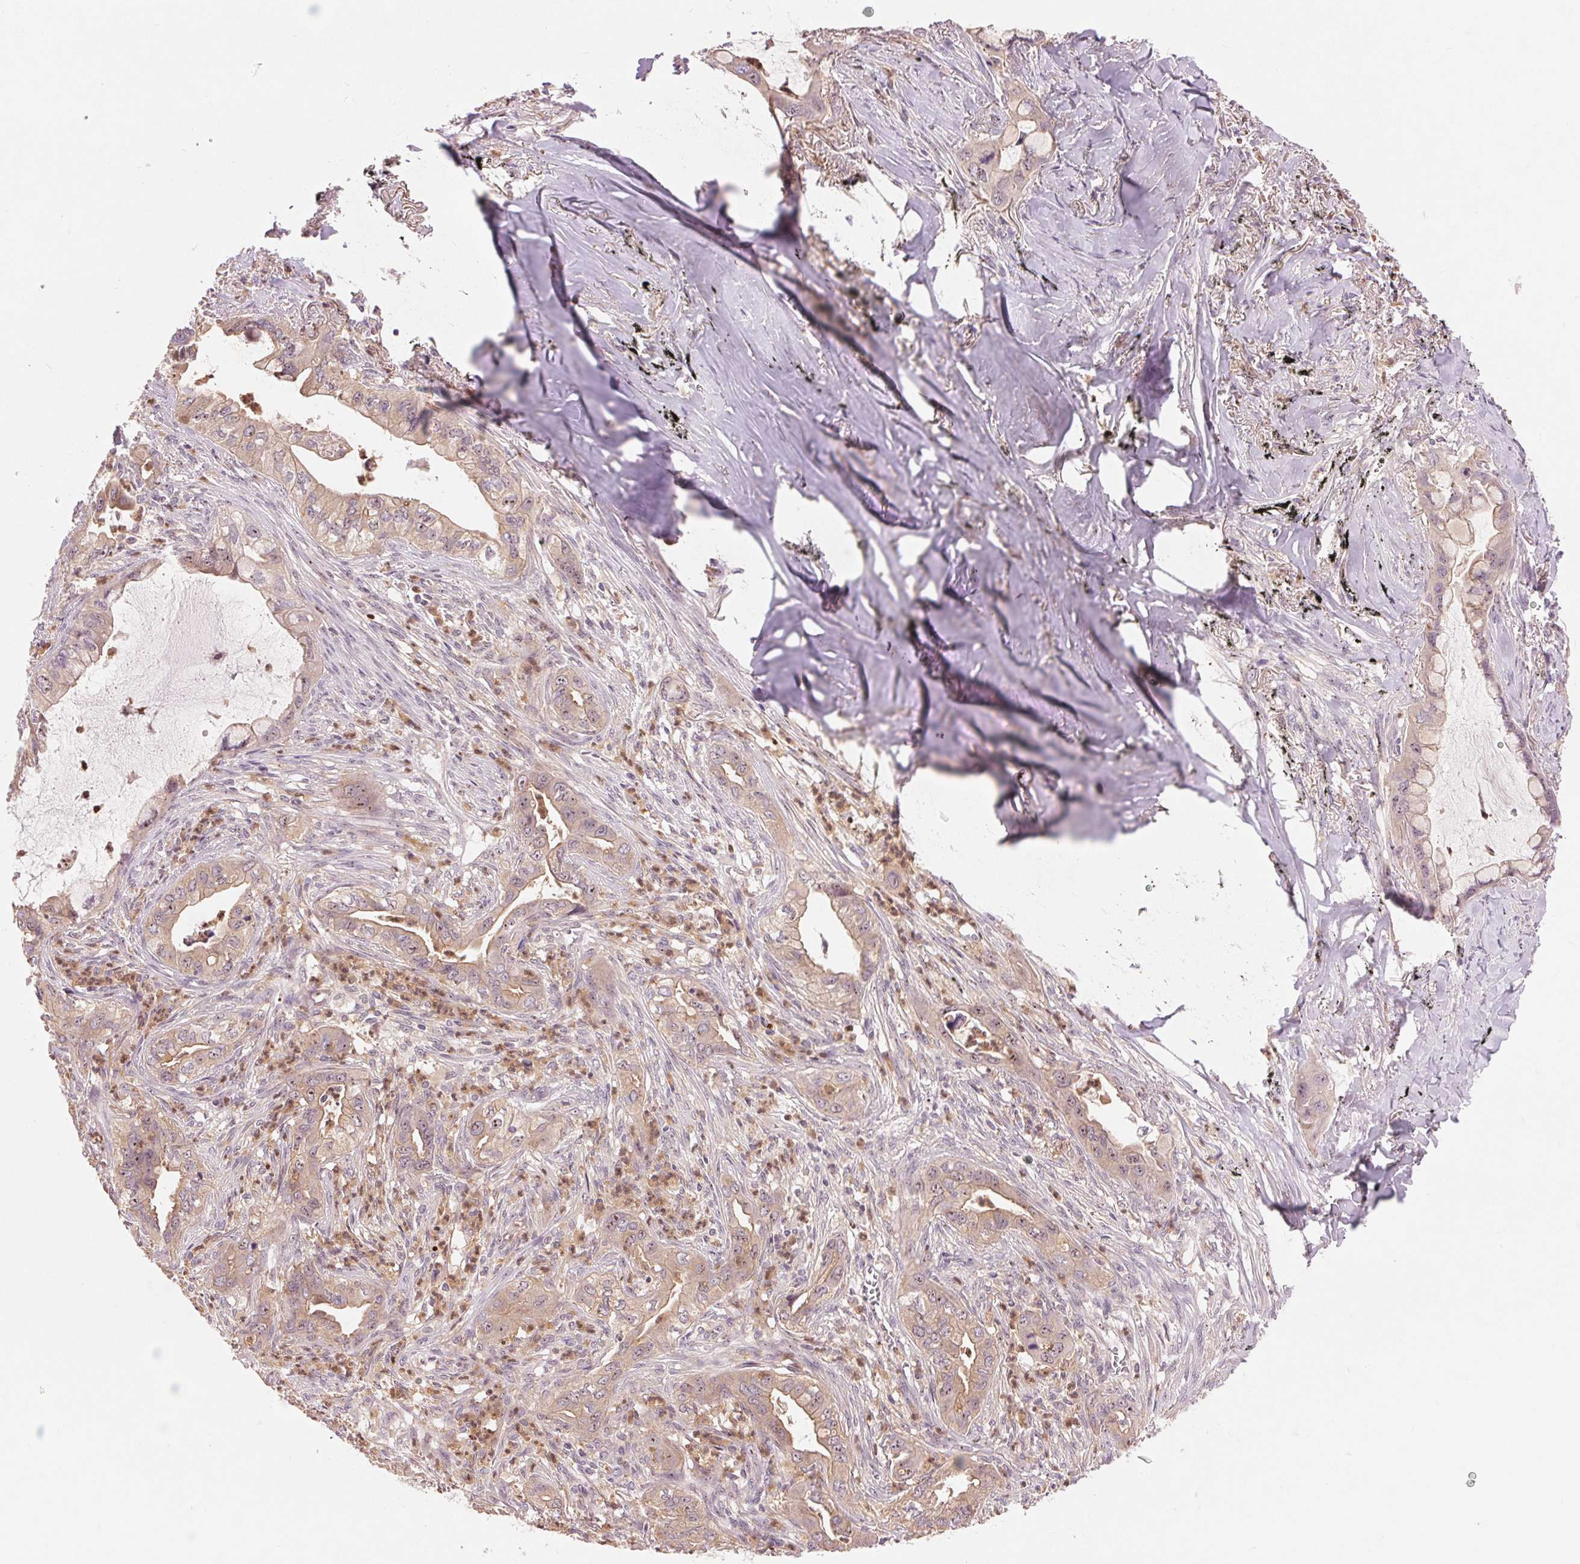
{"staining": {"intensity": "weak", "quantity": ">75%", "location": "cytoplasmic/membranous"}, "tissue": "lung cancer", "cell_type": "Tumor cells", "image_type": "cancer", "snomed": [{"axis": "morphology", "description": "Adenocarcinoma, NOS"}, {"axis": "topography", "description": "Lung"}], "caption": "Weak cytoplasmic/membranous expression is identified in approximately >75% of tumor cells in lung cancer (adenocarcinoma).", "gene": "RANBP3L", "patient": {"sex": "male", "age": 65}}